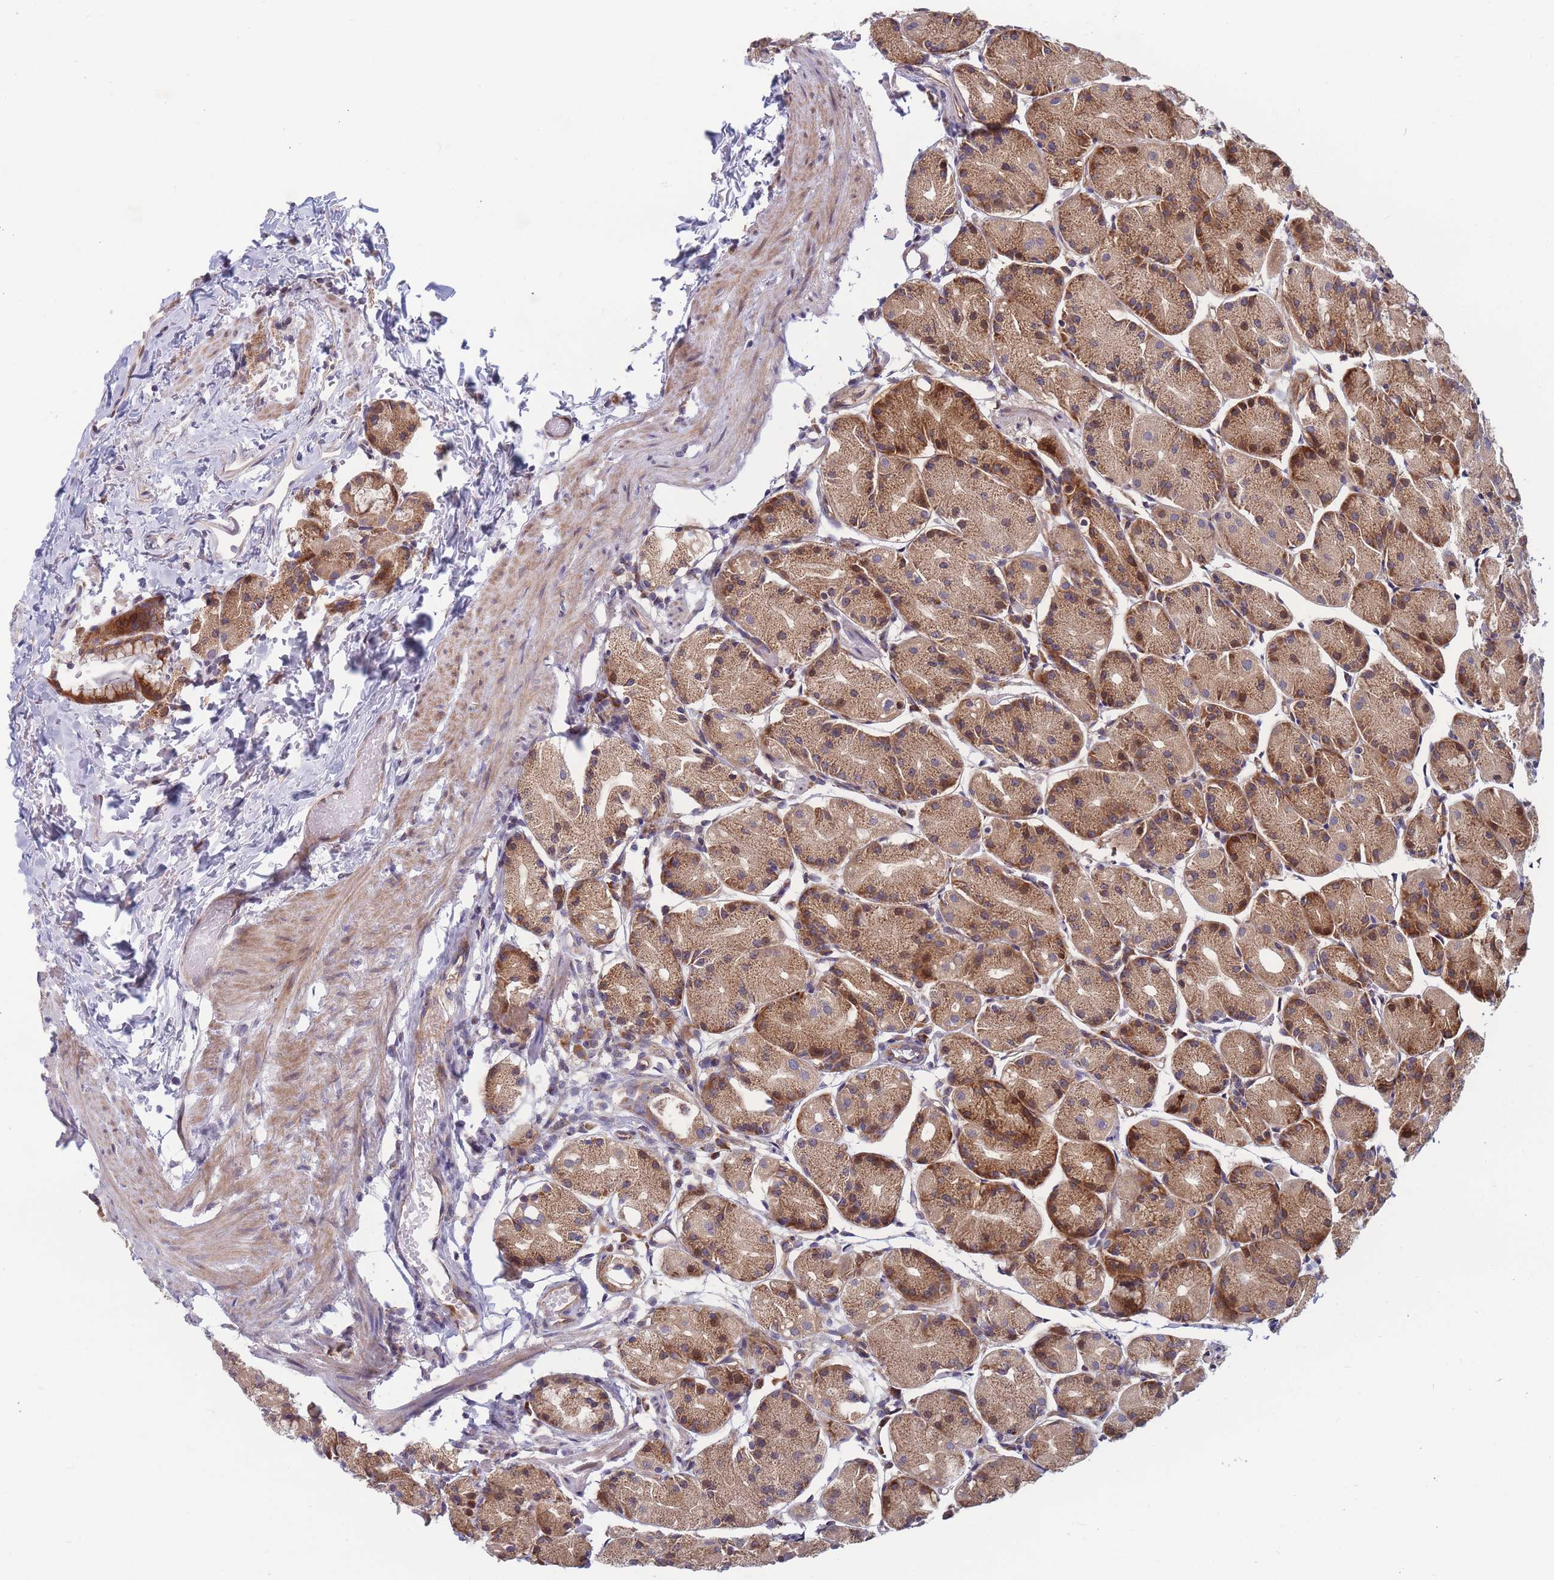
{"staining": {"intensity": "moderate", "quantity": ">75%", "location": "cytoplasmic/membranous,nuclear"}, "tissue": "stomach", "cell_type": "Glandular cells", "image_type": "normal", "snomed": [{"axis": "morphology", "description": "Normal tissue, NOS"}, {"axis": "topography", "description": "Stomach, upper"}], "caption": "IHC staining of normal stomach, which reveals medium levels of moderate cytoplasmic/membranous,nuclear staining in about >75% of glandular cells indicating moderate cytoplasmic/membranous,nuclear protein positivity. The staining was performed using DAB (3,3'-diaminobenzidine) (brown) for protein detection and nuclei were counterstained in hematoxylin (blue).", "gene": "TMEM131L", "patient": {"sex": "male", "age": 47}}